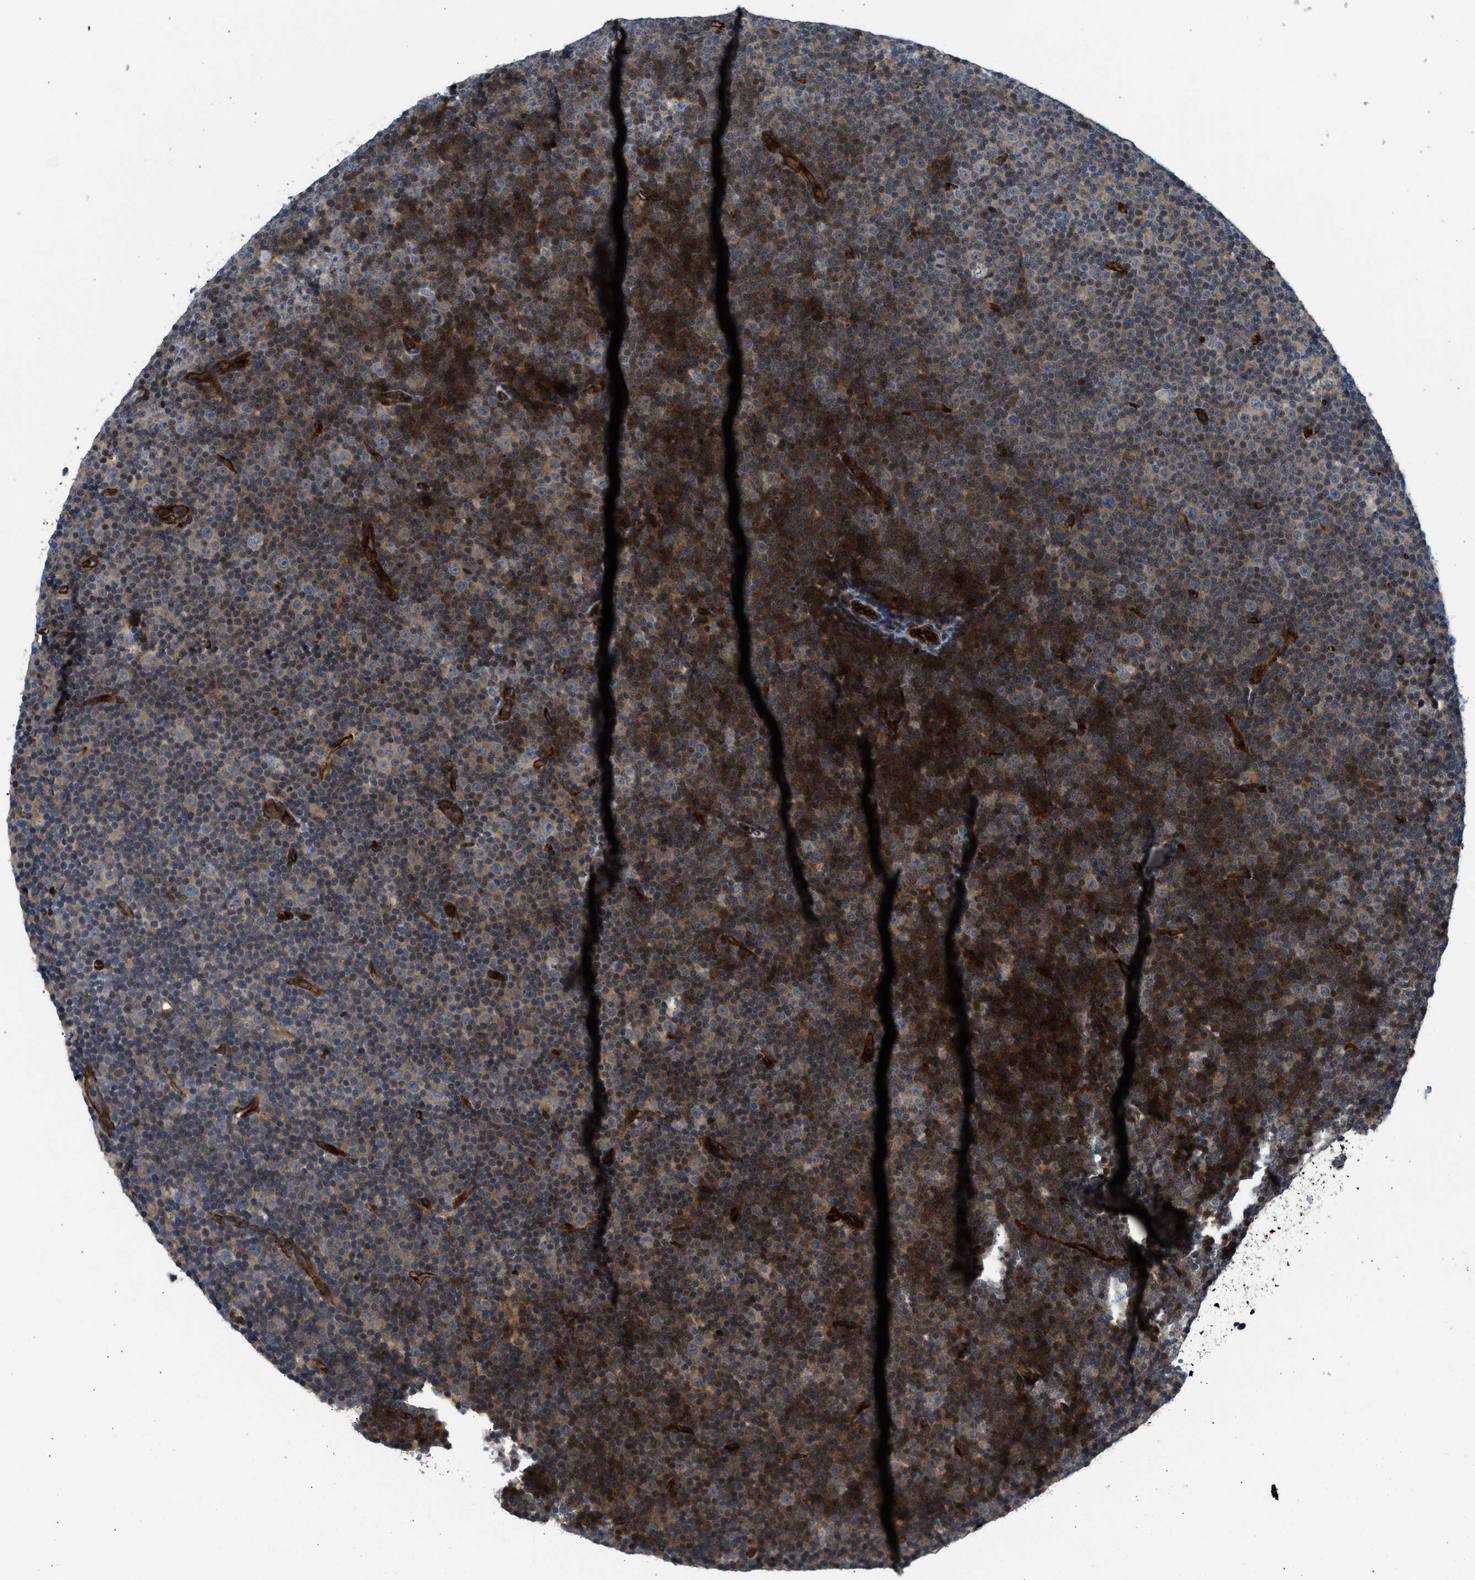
{"staining": {"intensity": "weak", "quantity": ">75%", "location": "cytoplasmic/membranous"}, "tissue": "lymphoma", "cell_type": "Tumor cells", "image_type": "cancer", "snomed": [{"axis": "morphology", "description": "Malignant lymphoma, non-Hodgkin's type, Low grade"}, {"axis": "topography", "description": "Lymph node"}], "caption": "High-power microscopy captured an IHC histopathology image of malignant lymphoma, non-Hodgkin's type (low-grade), revealing weak cytoplasmic/membranous positivity in approximately >75% of tumor cells. (DAB (3,3'-diaminobenzidine) = brown stain, brightfield microscopy at high magnification).", "gene": "NYNRIN", "patient": {"sex": "female", "age": 67}}